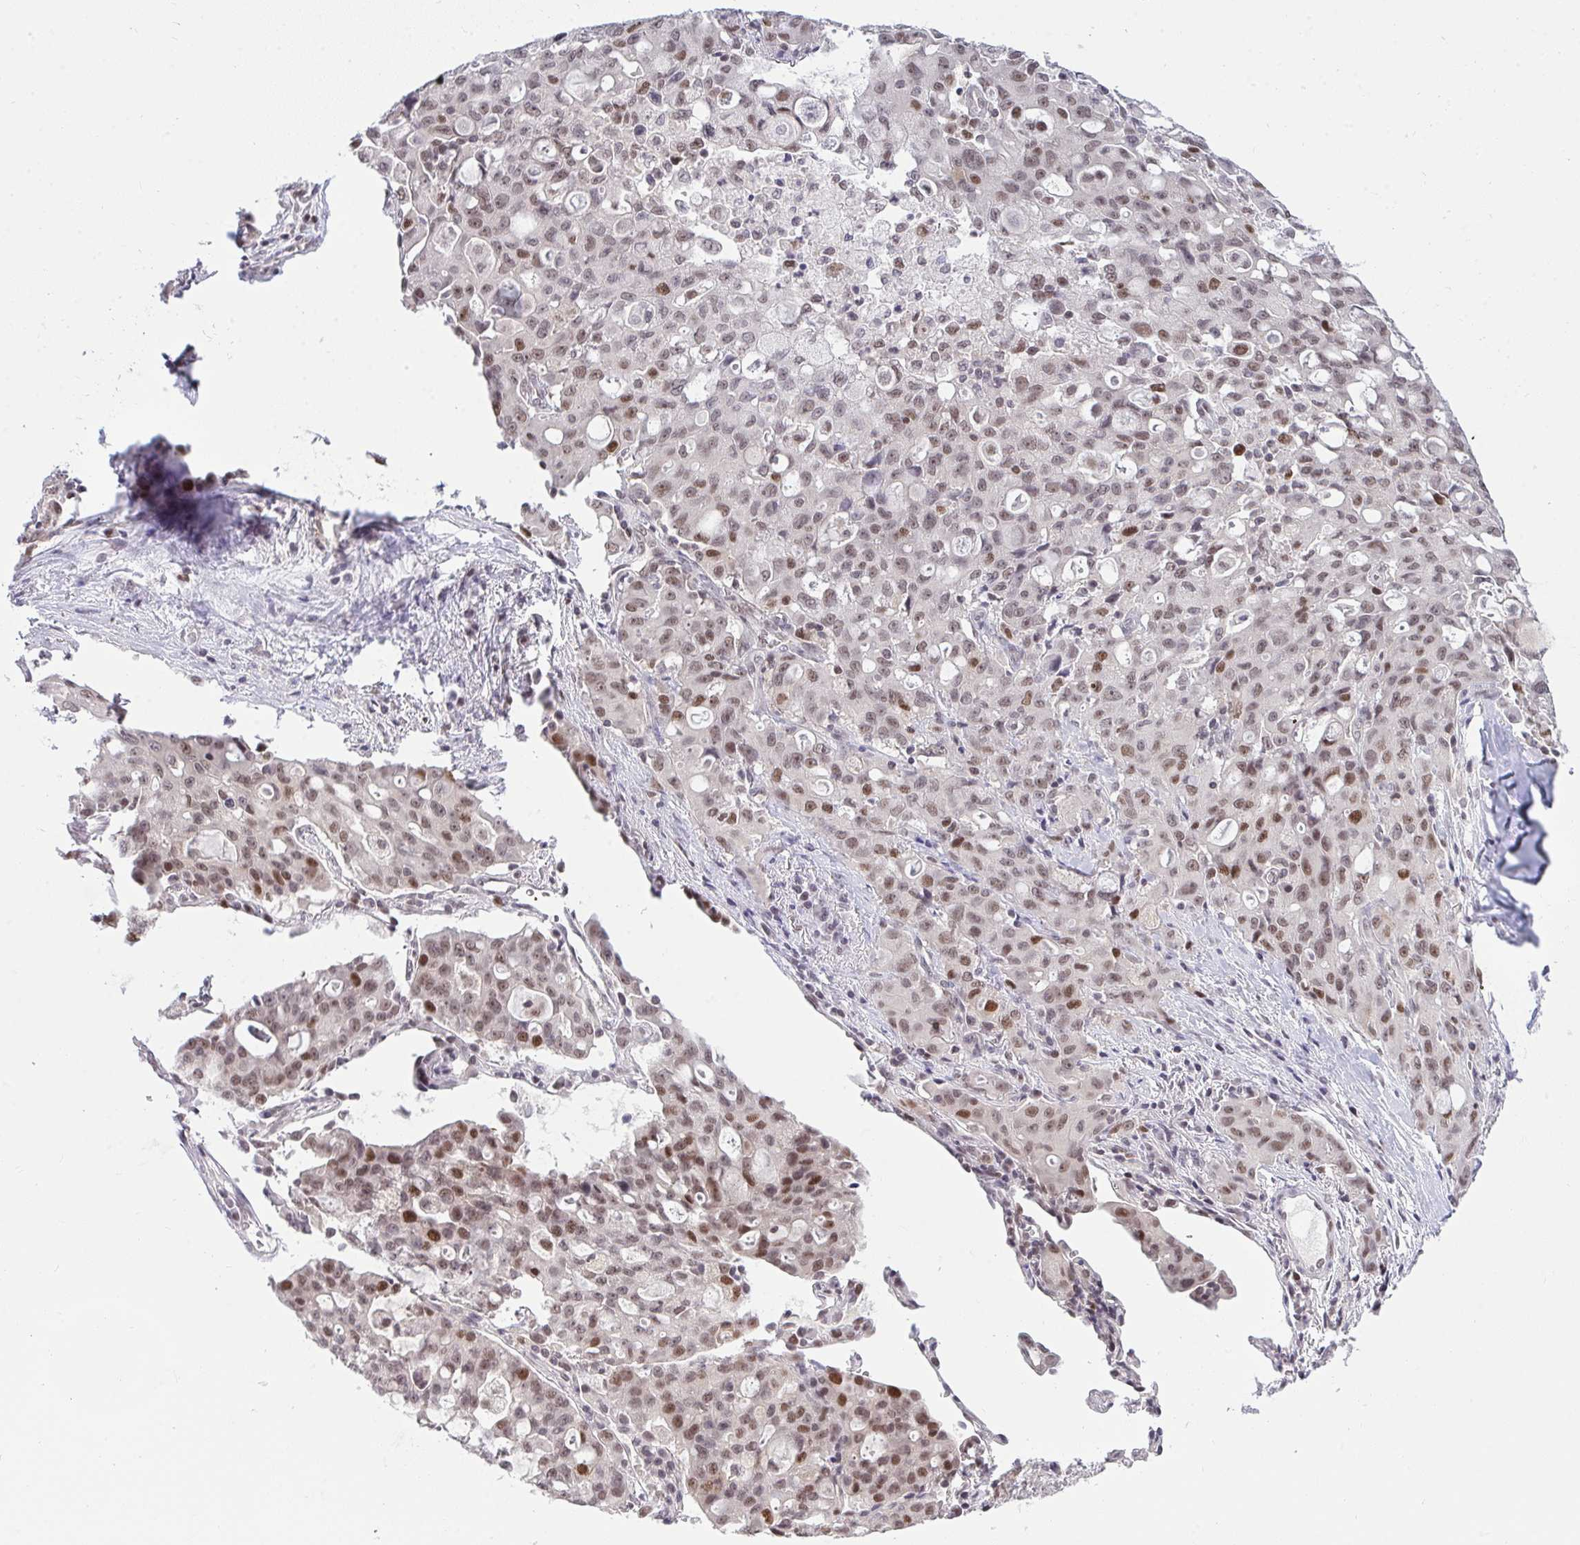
{"staining": {"intensity": "weak", "quantity": "25%-75%", "location": "nuclear"}, "tissue": "lung cancer", "cell_type": "Tumor cells", "image_type": "cancer", "snomed": [{"axis": "morphology", "description": "Adenocarcinoma, NOS"}, {"axis": "topography", "description": "Lung"}], "caption": "IHC photomicrograph of neoplastic tissue: lung adenocarcinoma stained using immunohistochemistry (IHC) exhibits low levels of weak protein expression localized specifically in the nuclear of tumor cells, appearing as a nuclear brown color.", "gene": "RFC4", "patient": {"sex": "female", "age": 44}}